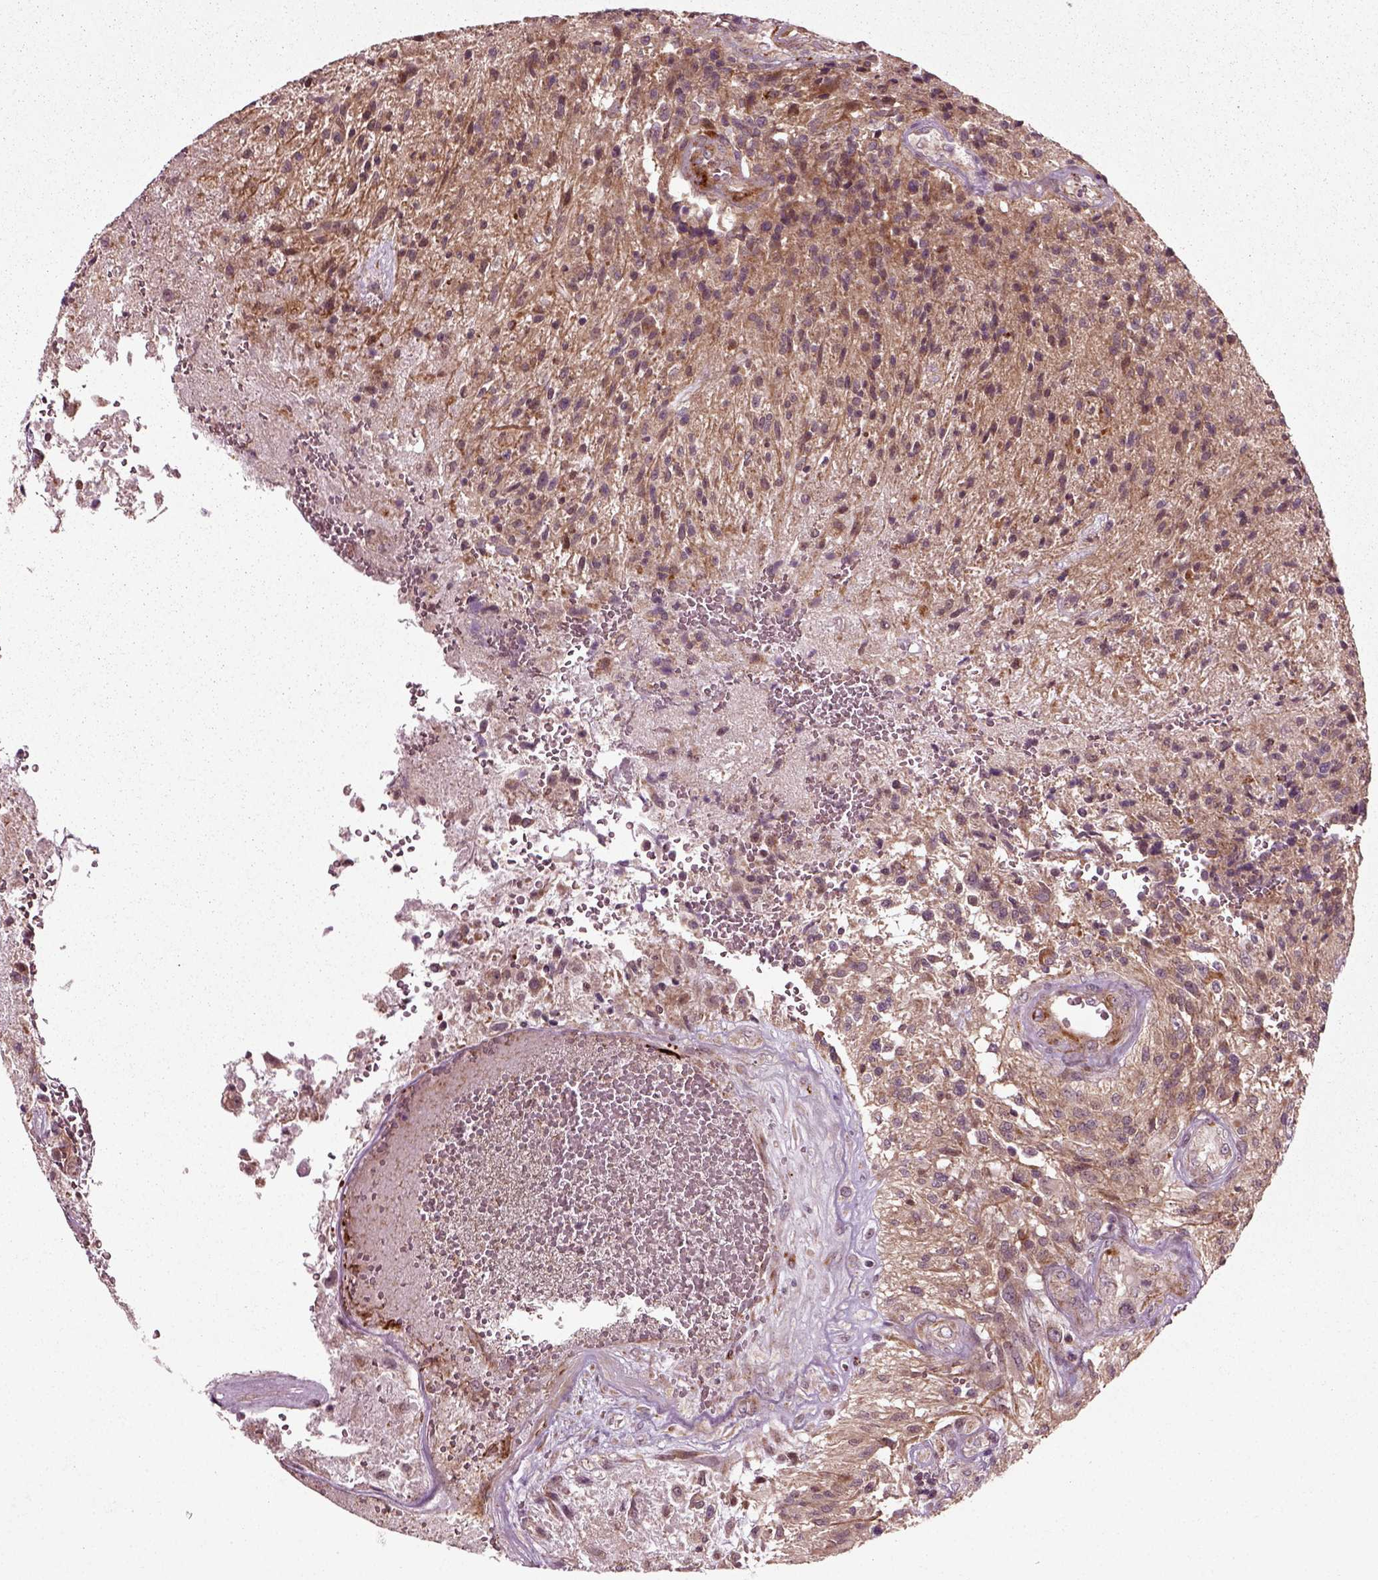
{"staining": {"intensity": "negative", "quantity": "none", "location": "none"}, "tissue": "glioma", "cell_type": "Tumor cells", "image_type": "cancer", "snomed": [{"axis": "morphology", "description": "Glioma, malignant, High grade"}, {"axis": "topography", "description": "Brain"}], "caption": "High magnification brightfield microscopy of malignant glioma (high-grade) stained with DAB (3,3'-diaminobenzidine) (brown) and counterstained with hematoxylin (blue): tumor cells show no significant expression. (DAB (3,3'-diaminobenzidine) immunohistochemistry with hematoxylin counter stain).", "gene": "PLCD3", "patient": {"sex": "male", "age": 56}}